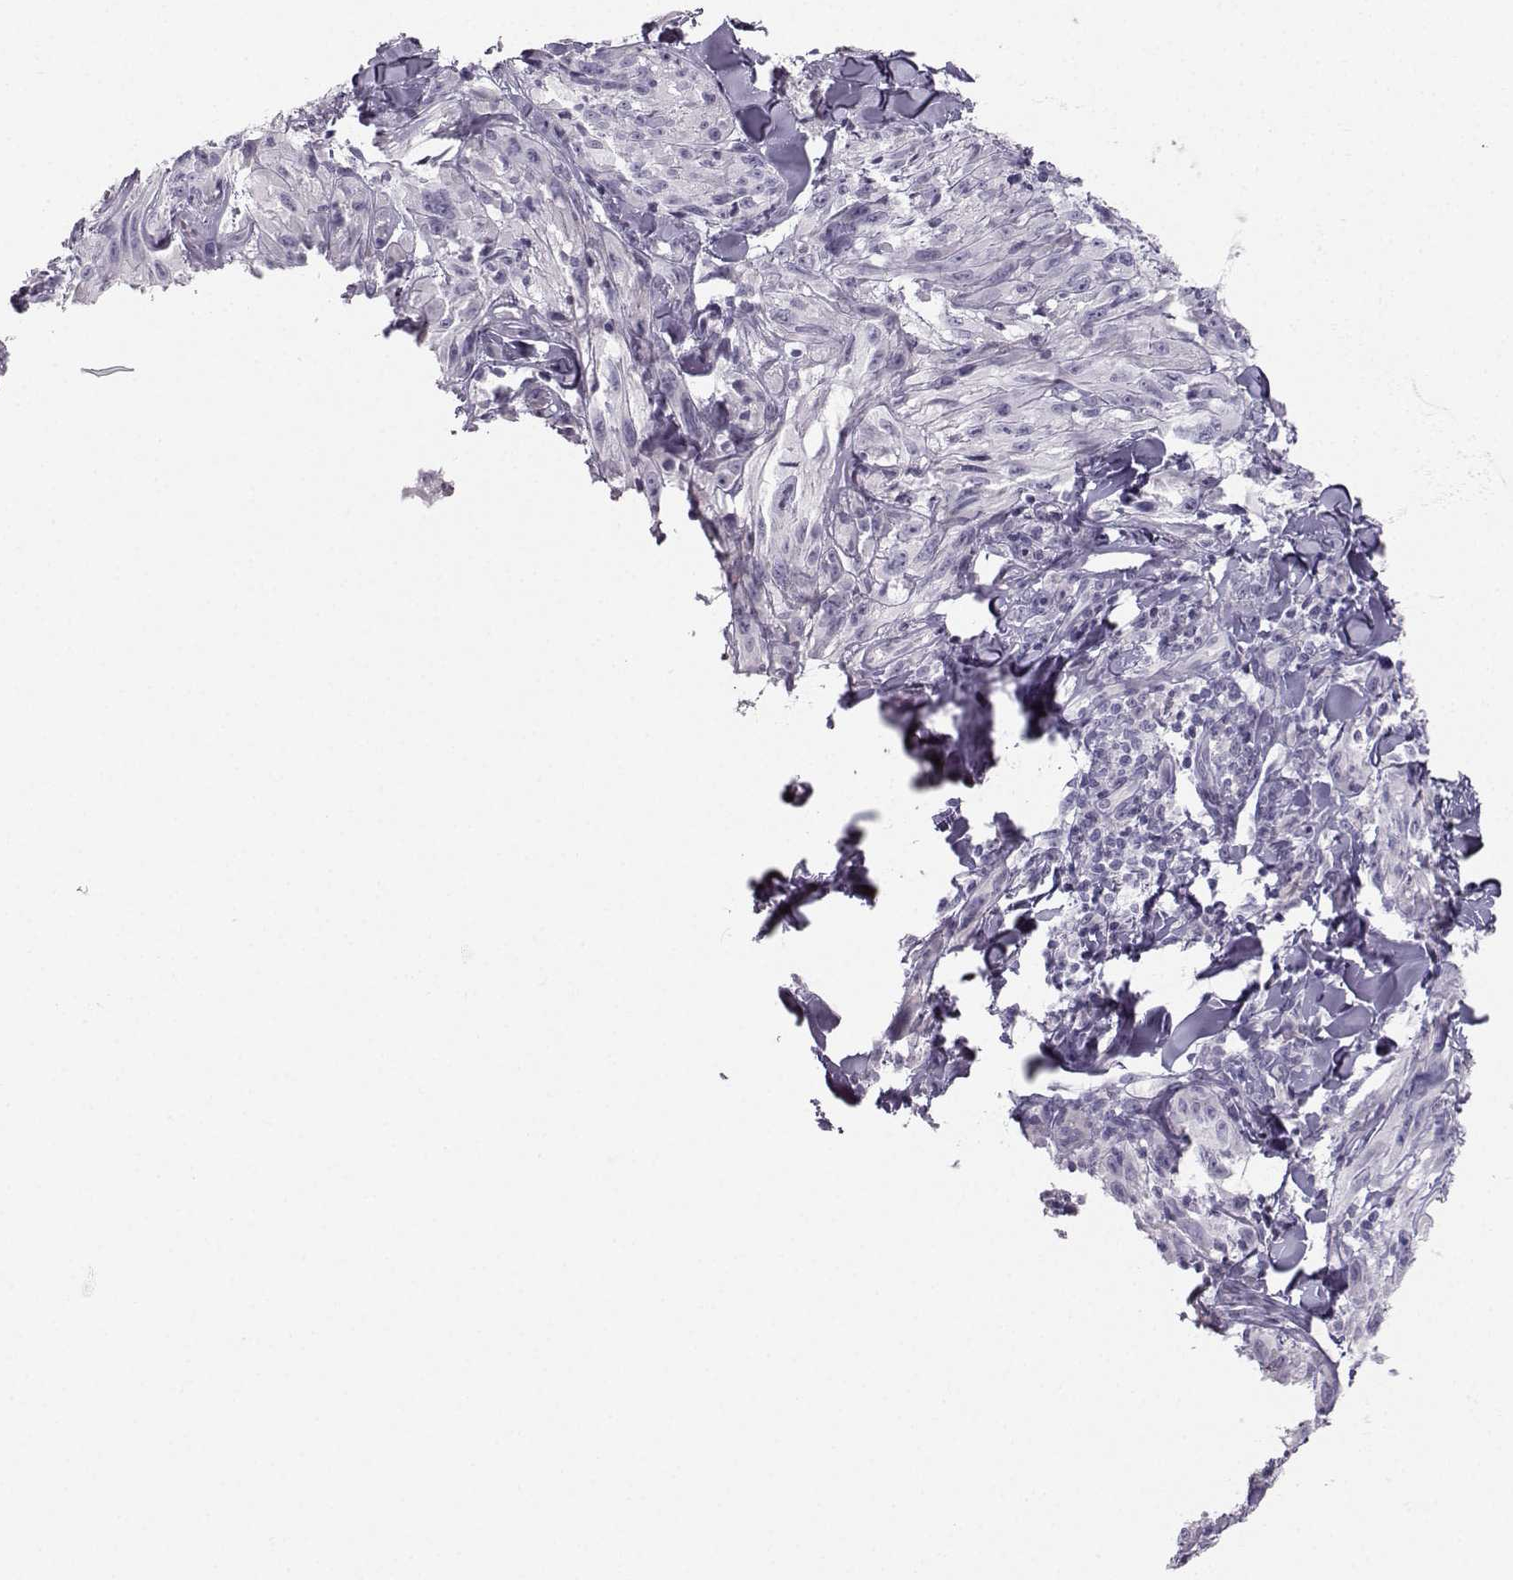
{"staining": {"intensity": "negative", "quantity": "none", "location": "none"}, "tissue": "melanoma", "cell_type": "Tumor cells", "image_type": "cancer", "snomed": [{"axis": "morphology", "description": "Malignant melanoma, NOS"}, {"axis": "topography", "description": "Skin"}], "caption": "This is an IHC photomicrograph of human melanoma. There is no positivity in tumor cells.", "gene": "CASR", "patient": {"sex": "male", "age": 67}}